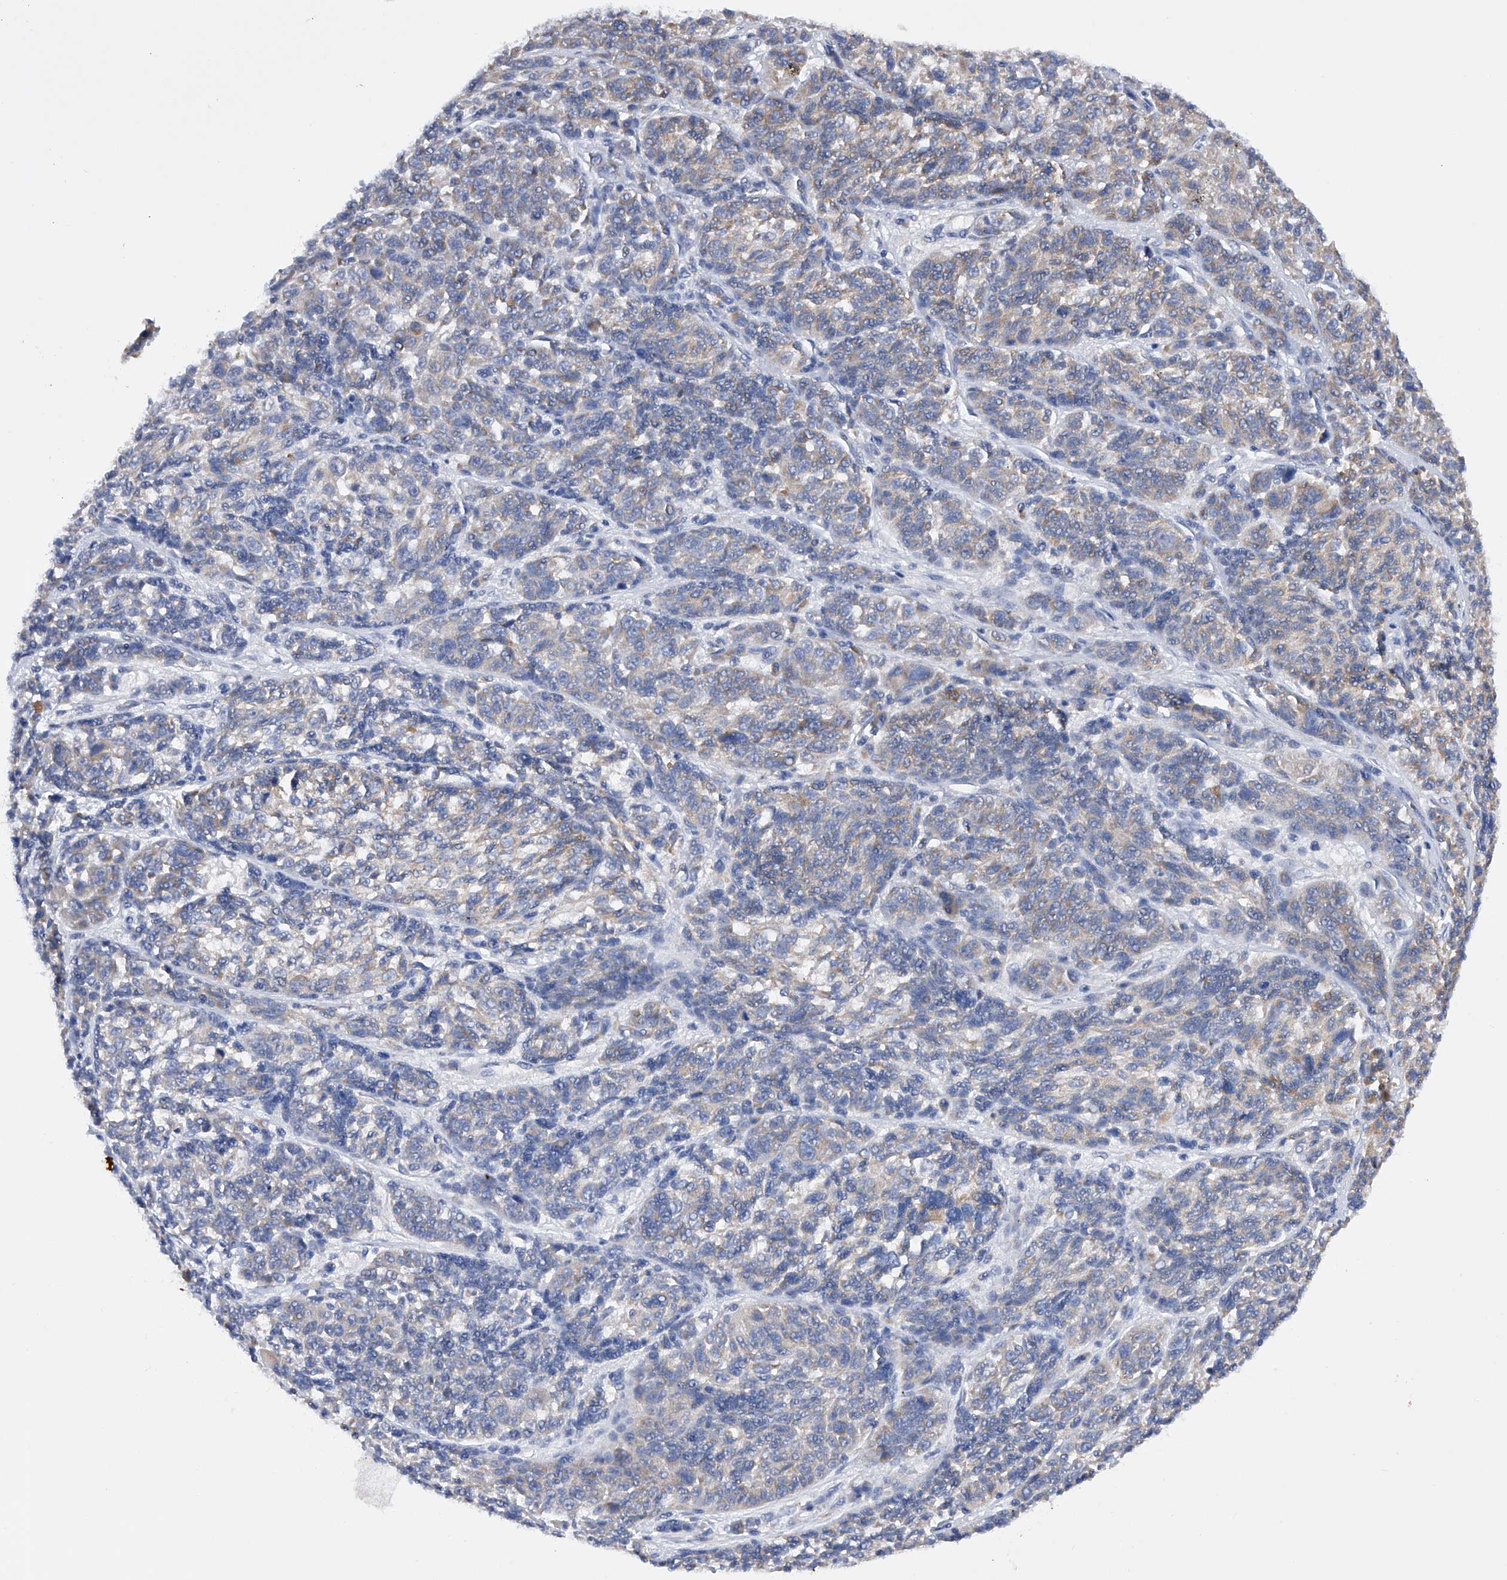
{"staining": {"intensity": "weak", "quantity": "<25%", "location": "cytoplasmic/membranous"}, "tissue": "melanoma", "cell_type": "Tumor cells", "image_type": "cancer", "snomed": [{"axis": "morphology", "description": "Malignant melanoma, NOS"}, {"axis": "topography", "description": "Skin"}], "caption": "Tumor cells show no significant protein staining in malignant melanoma.", "gene": "MLYCD", "patient": {"sex": "male", "age": 53}}